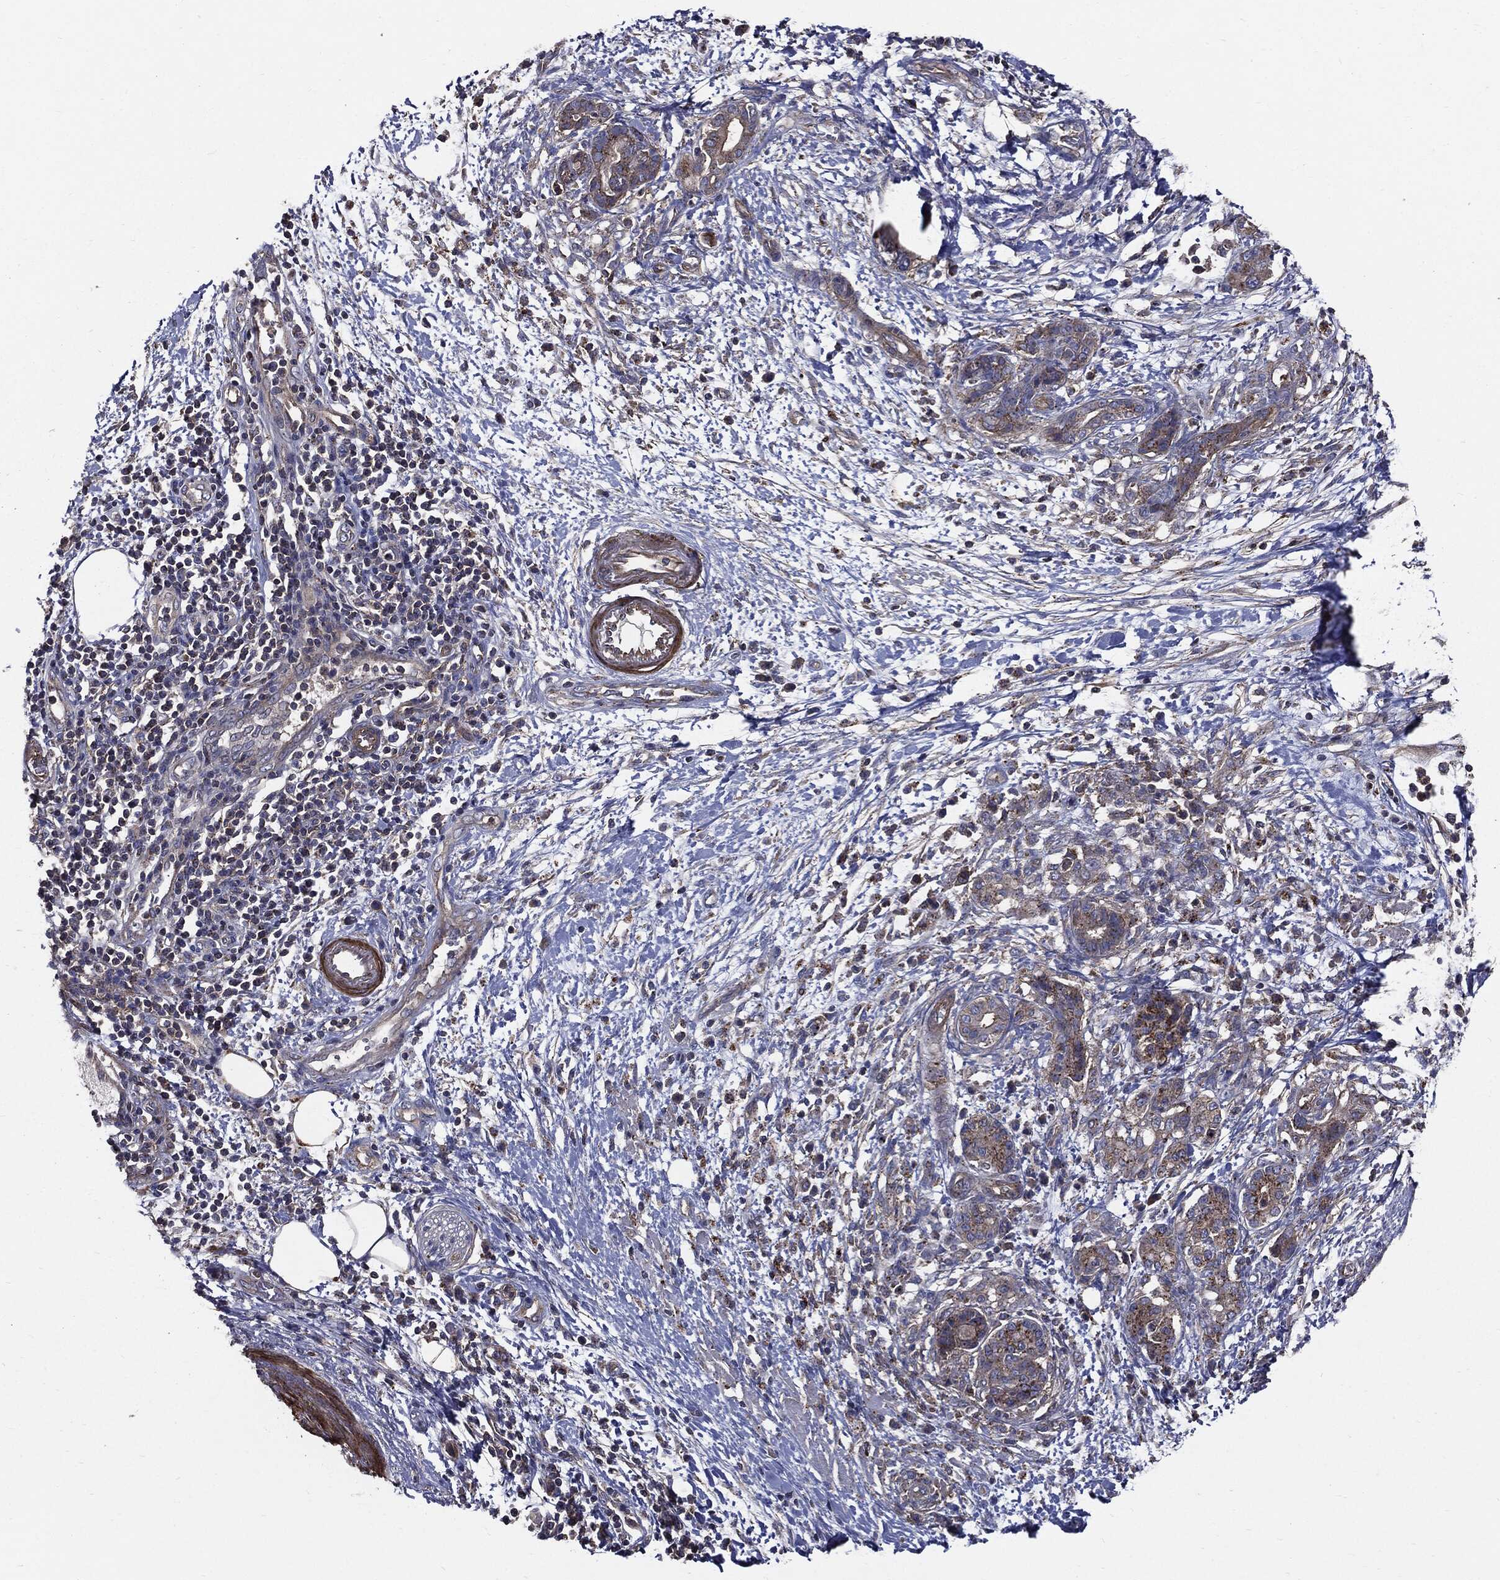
{"staining": {"intensity": "moderate", "quantity": "25%-75%", "location": "cytoplasmic/membranous"}, "tissue": "pancreatic cancer", "cell_type": "Tumor cells", "image_type": "cancer", "snomed": [{"axis": "morphology", "description": "Adenocarcinoma, NOS"}, {"axis": "topography", "description": "Pancreas"}], "caption": "Tumor cells show moderate cytoplasmic/membranous expression in about 25%-75% of cells in pancreatic cancer.", "gene": "PDCD6IP", "patient": {"sex": "female", "age": 73}}